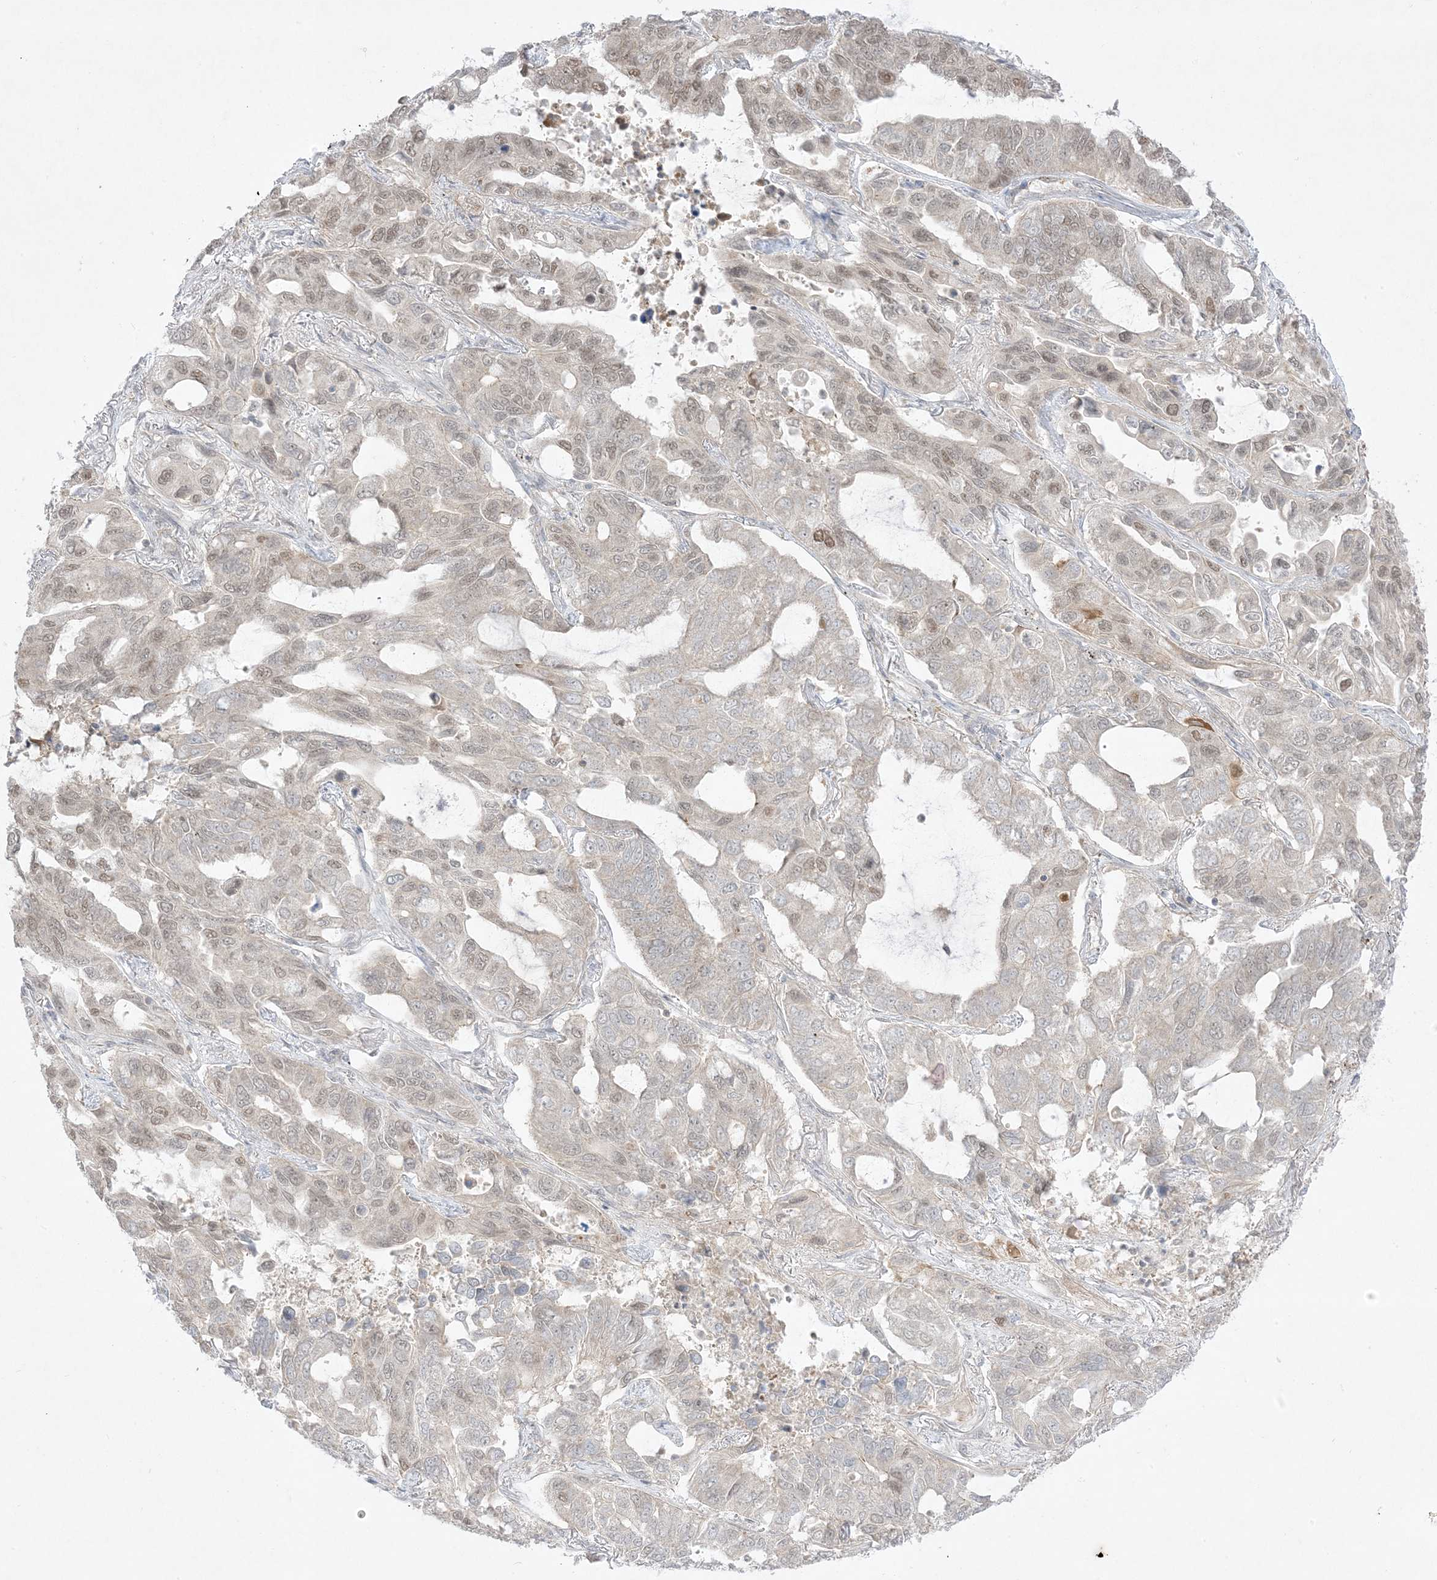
{"staining": {"intensity": "weak", "quantity": "25%-75%", "location": "nuclear"}, "tissue": "lung cancer", "cell_type": "Tumor cells", "image_type": "cancer", "snomed": [{"axis": "morphology", "description": "Adenocarcinoma, NOS"}, {"axis": "topography", "description": "Lung"}], "caption": "Adenocarcinoma (lung) stained with a protein marker demonstrates weak staining in tumor cells.", "gene": "PTK6", "patient": {"sex": "male", "age": 64}}